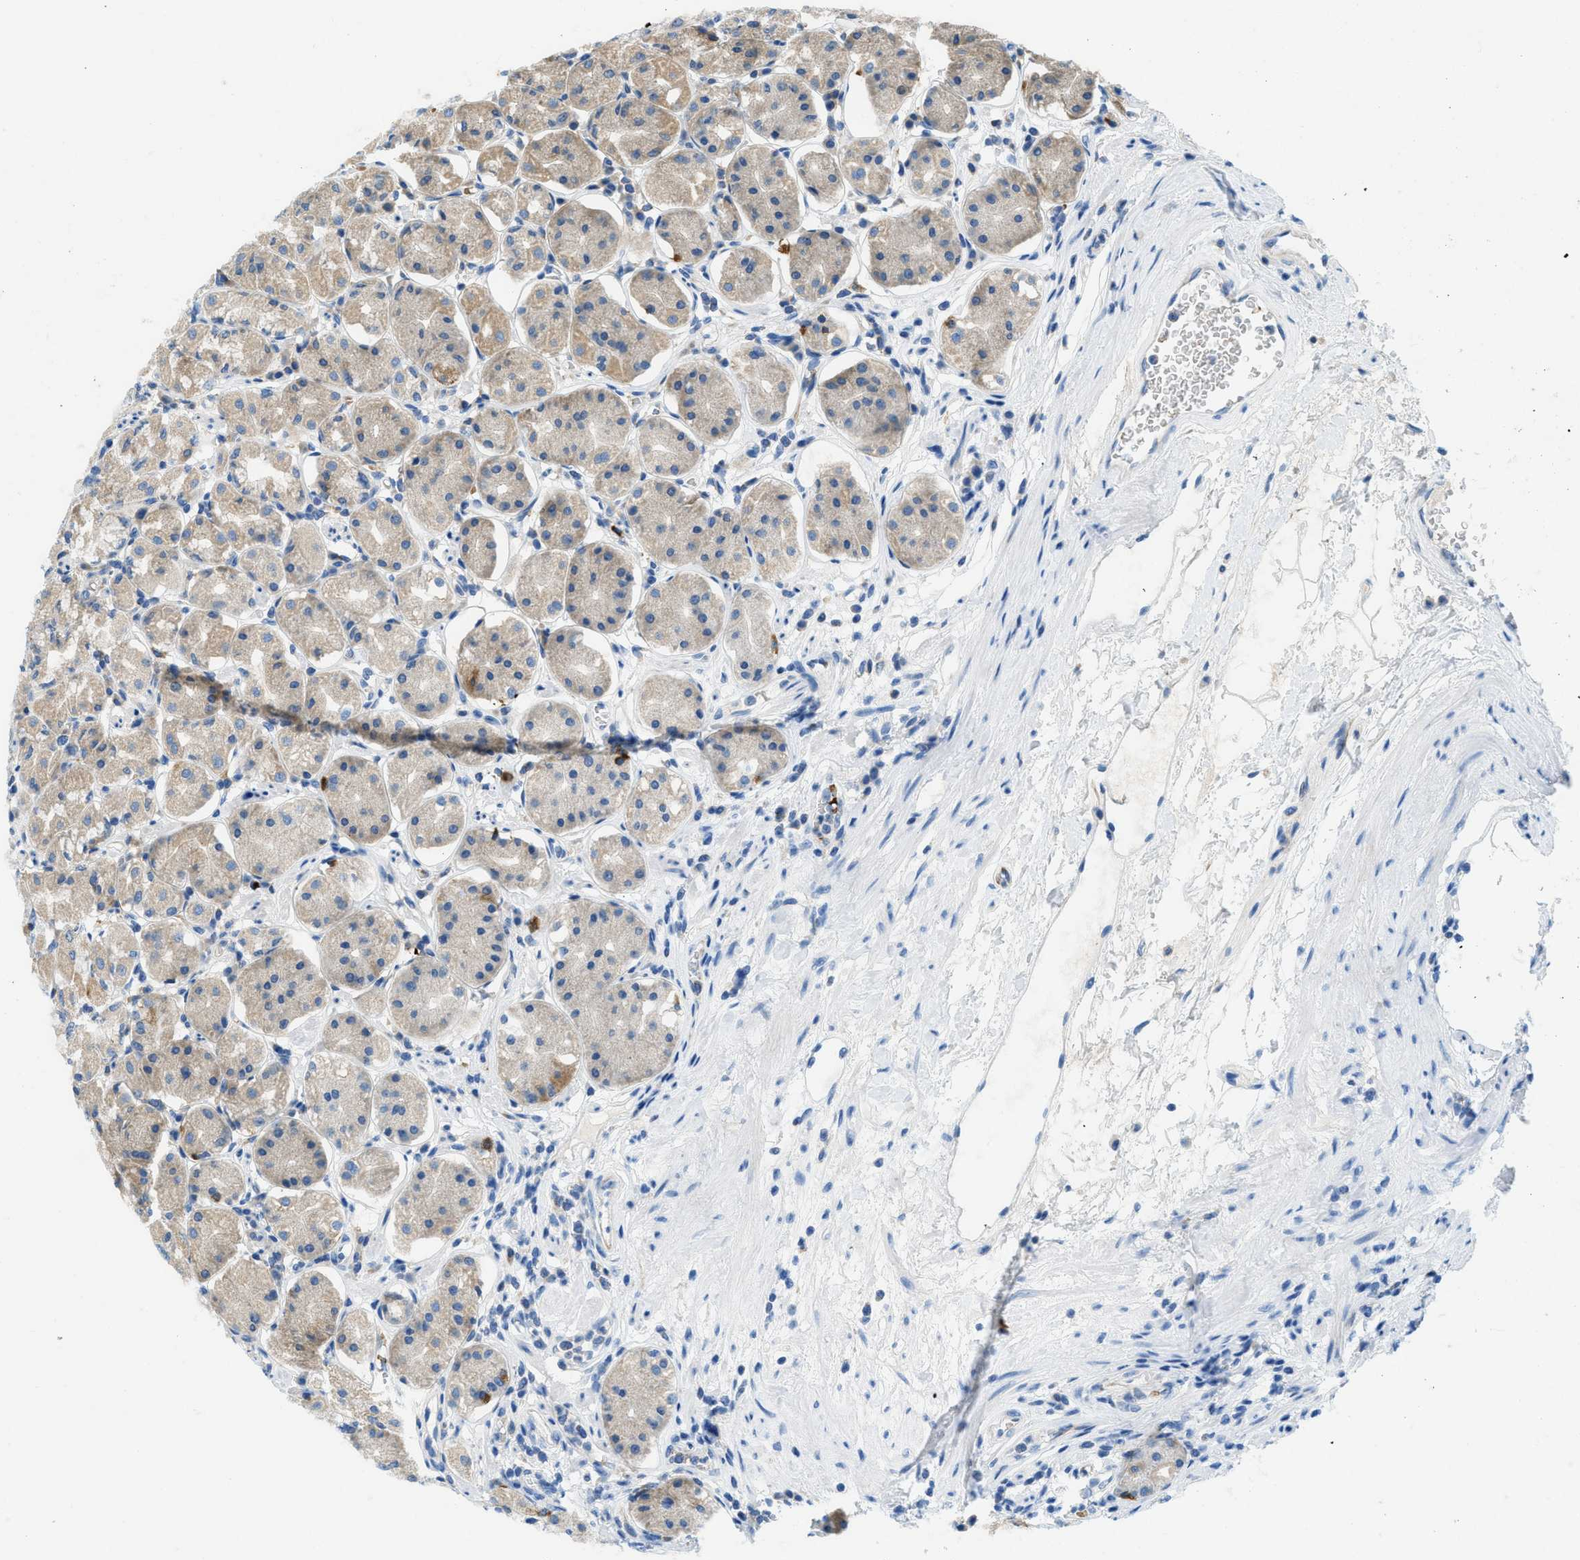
{"staining": {"intensity": "weak", "quantity": "<25%", "location": "cytoplasmic/membranous"}, "tissue": "stomach", "cell_type": "Glandular cells", "image_type": "normal", "snomed": [{"axis": "morphology", "description": "Normal tissue, NOS"}, {"axis": "topography", "description": "Stomach"}, {"axis": "topography", "description": "Stomach, lower"}], "caption": "A histopathology image of stomach stained for a protein demonstrates no brown staining in glandular cells. Nuclei are stained in blue.", "gene": "ZNF831", "patient": {"sex": "female", "age": 56}}